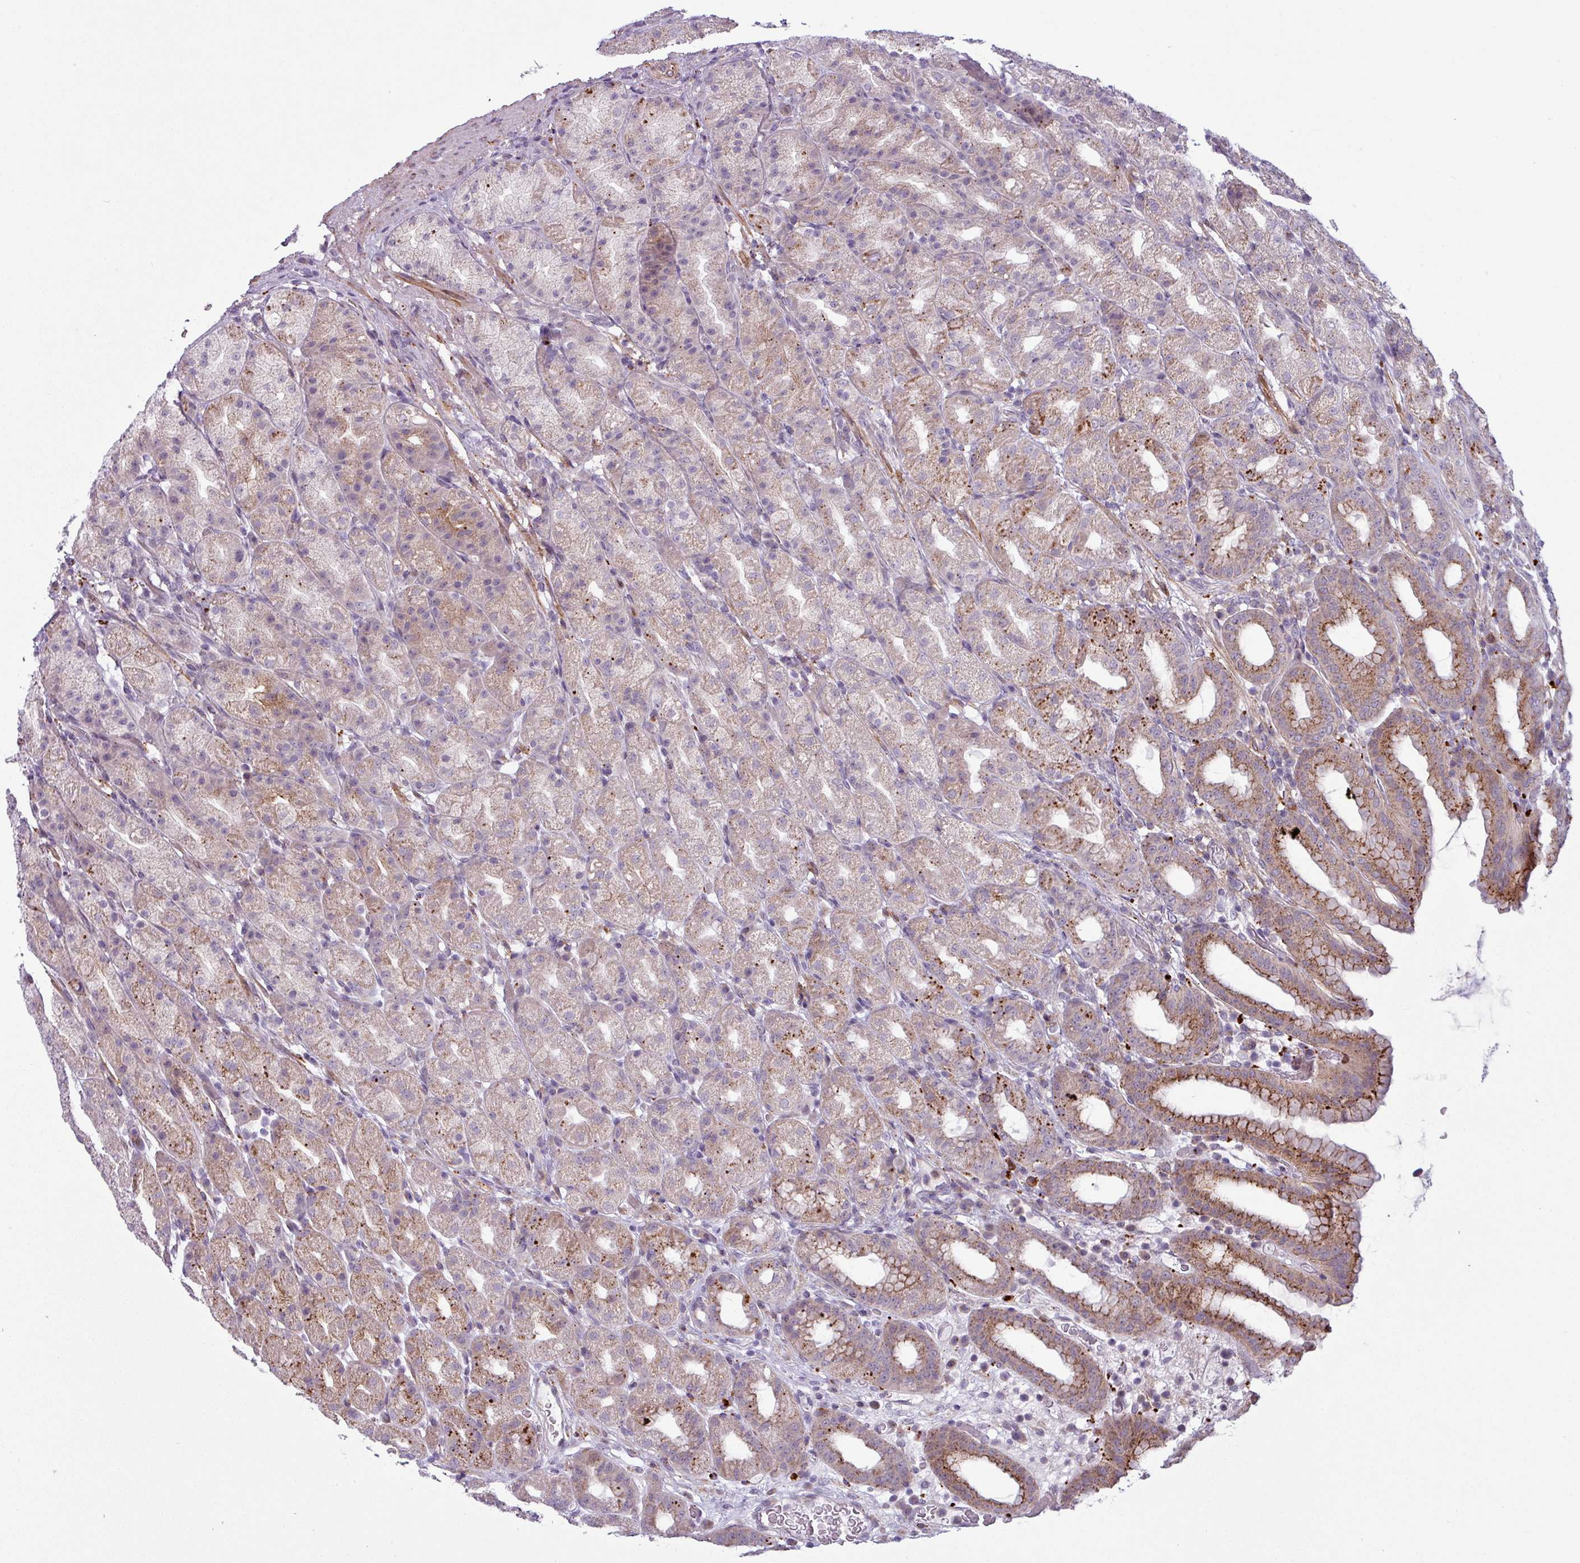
{"staining": {"intensity": "moderate", "quantity": ">75%", "location": "cytoplasmic/membranous"}, "tissue": "stomach", "cell_type": "Glandular cells", "image_type": "normal", "snomed": [{"axis": "morphology", "description": "Normal tissue, NOS"}, {"axis": "topography", "description": "Stomach, upper"}, {"axis": "topography", "description": "Stomach"}], "caption": "The photomicrograph shows staining of unremarkable stomach, revealing moderate cytoplasmic/membranous protein positivity (brown color) within glandular cells.", "gene": "MAP7D2", "patient": {"sex": "male", "age": 68}}